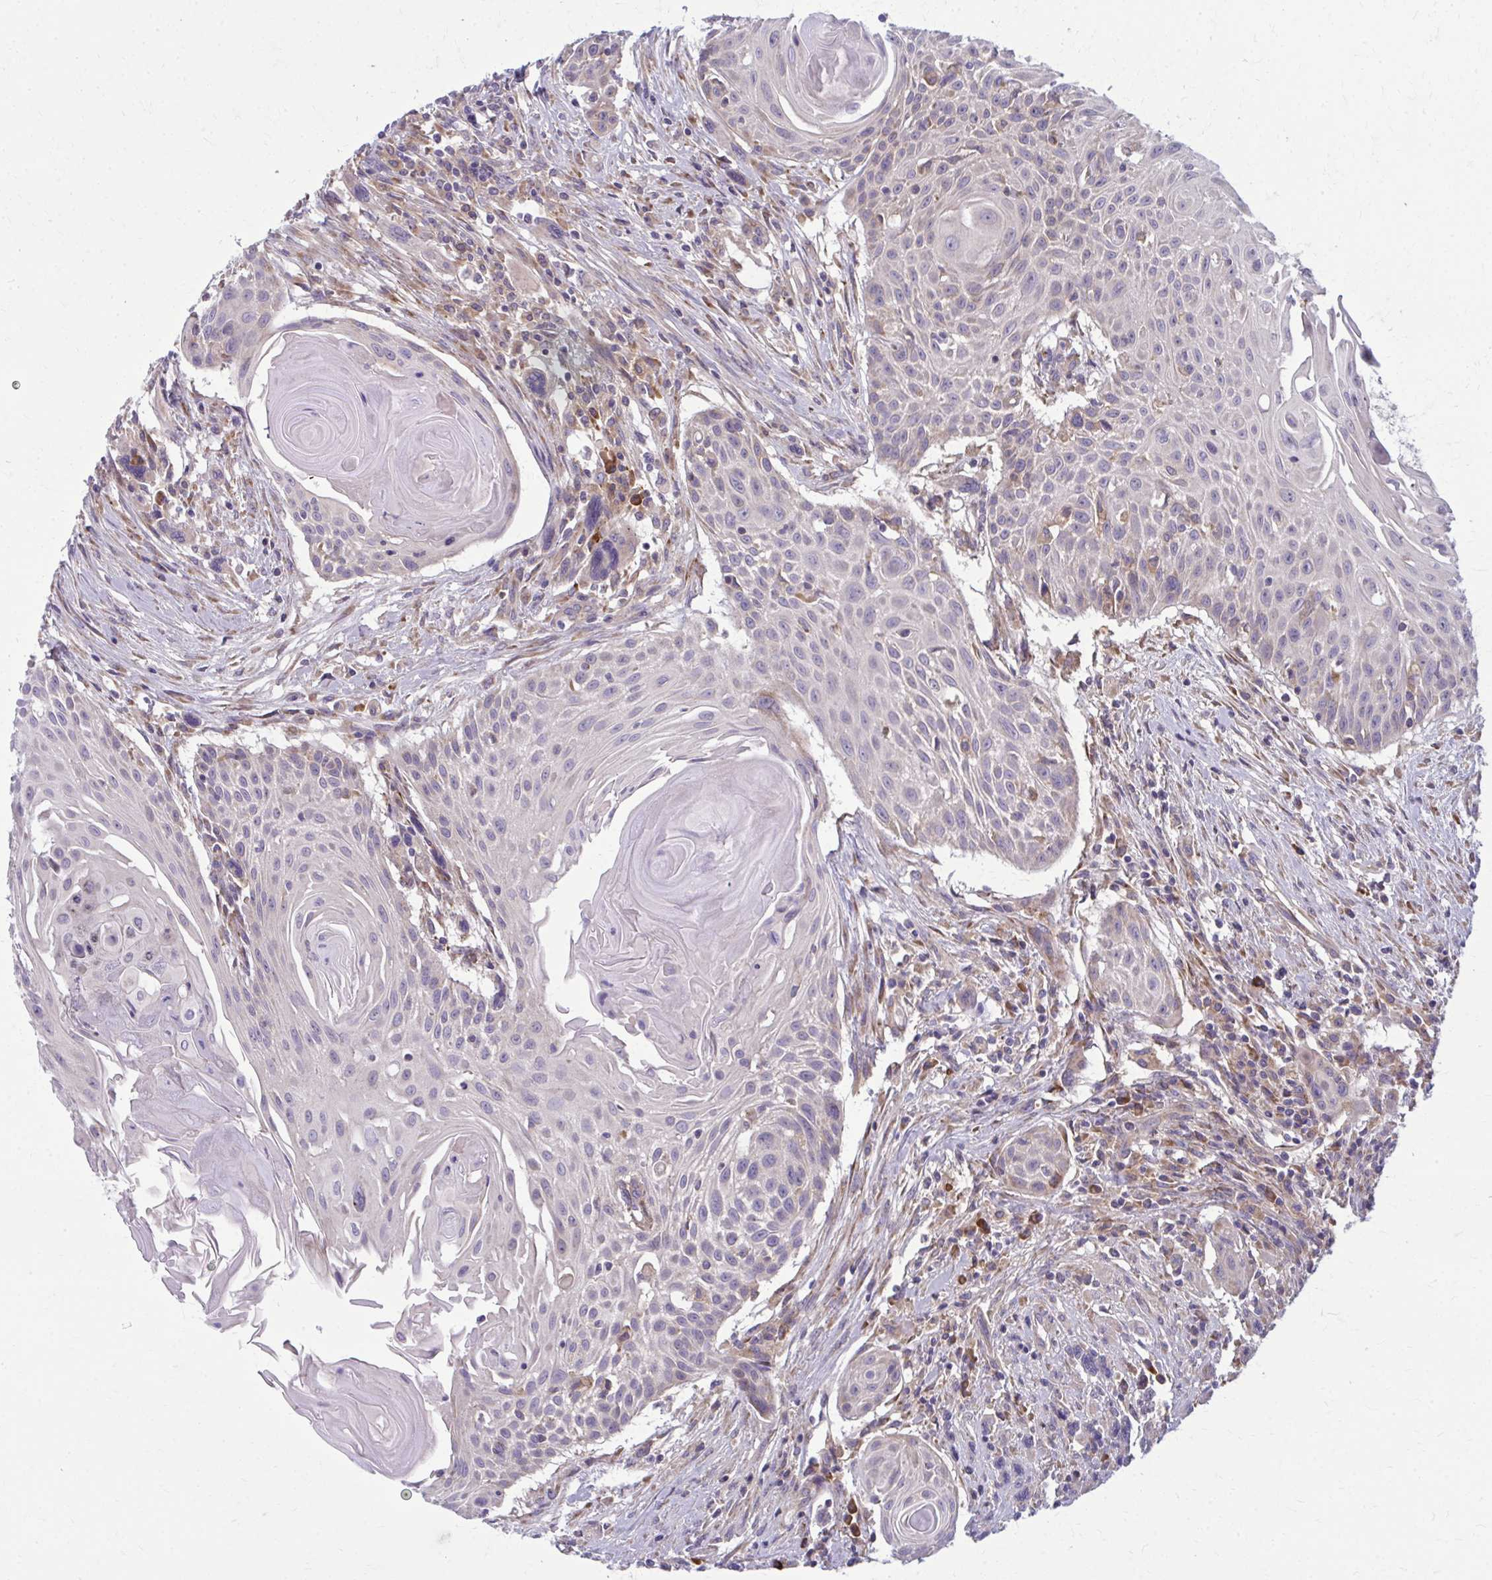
{"staining": {"intensity": "negative", "quantity": "none", "location": "none"}, "tissue": "head and neck cancer", "cell_type": "Tumor cells", "image_type": "cancer", "snomed": [{"axis": "morphology", "description": "Squamous cell carcinoma, NOS"}, {"axis": "topography", "description": "Lymph node"}, {"axis": "topography", "description": "Salivary gland"}, {"axis": "topography", "description": "Head-Neck"}], "caption": "Tumor cells are negative for brown protein staining in head and neck cancer. (Brightfield microscopy of DAB (3,3'-diaminobenzidine) IHC at high magnification).", "gene": "CEMP1", "patient": {"sex": "female", "age": 74}}